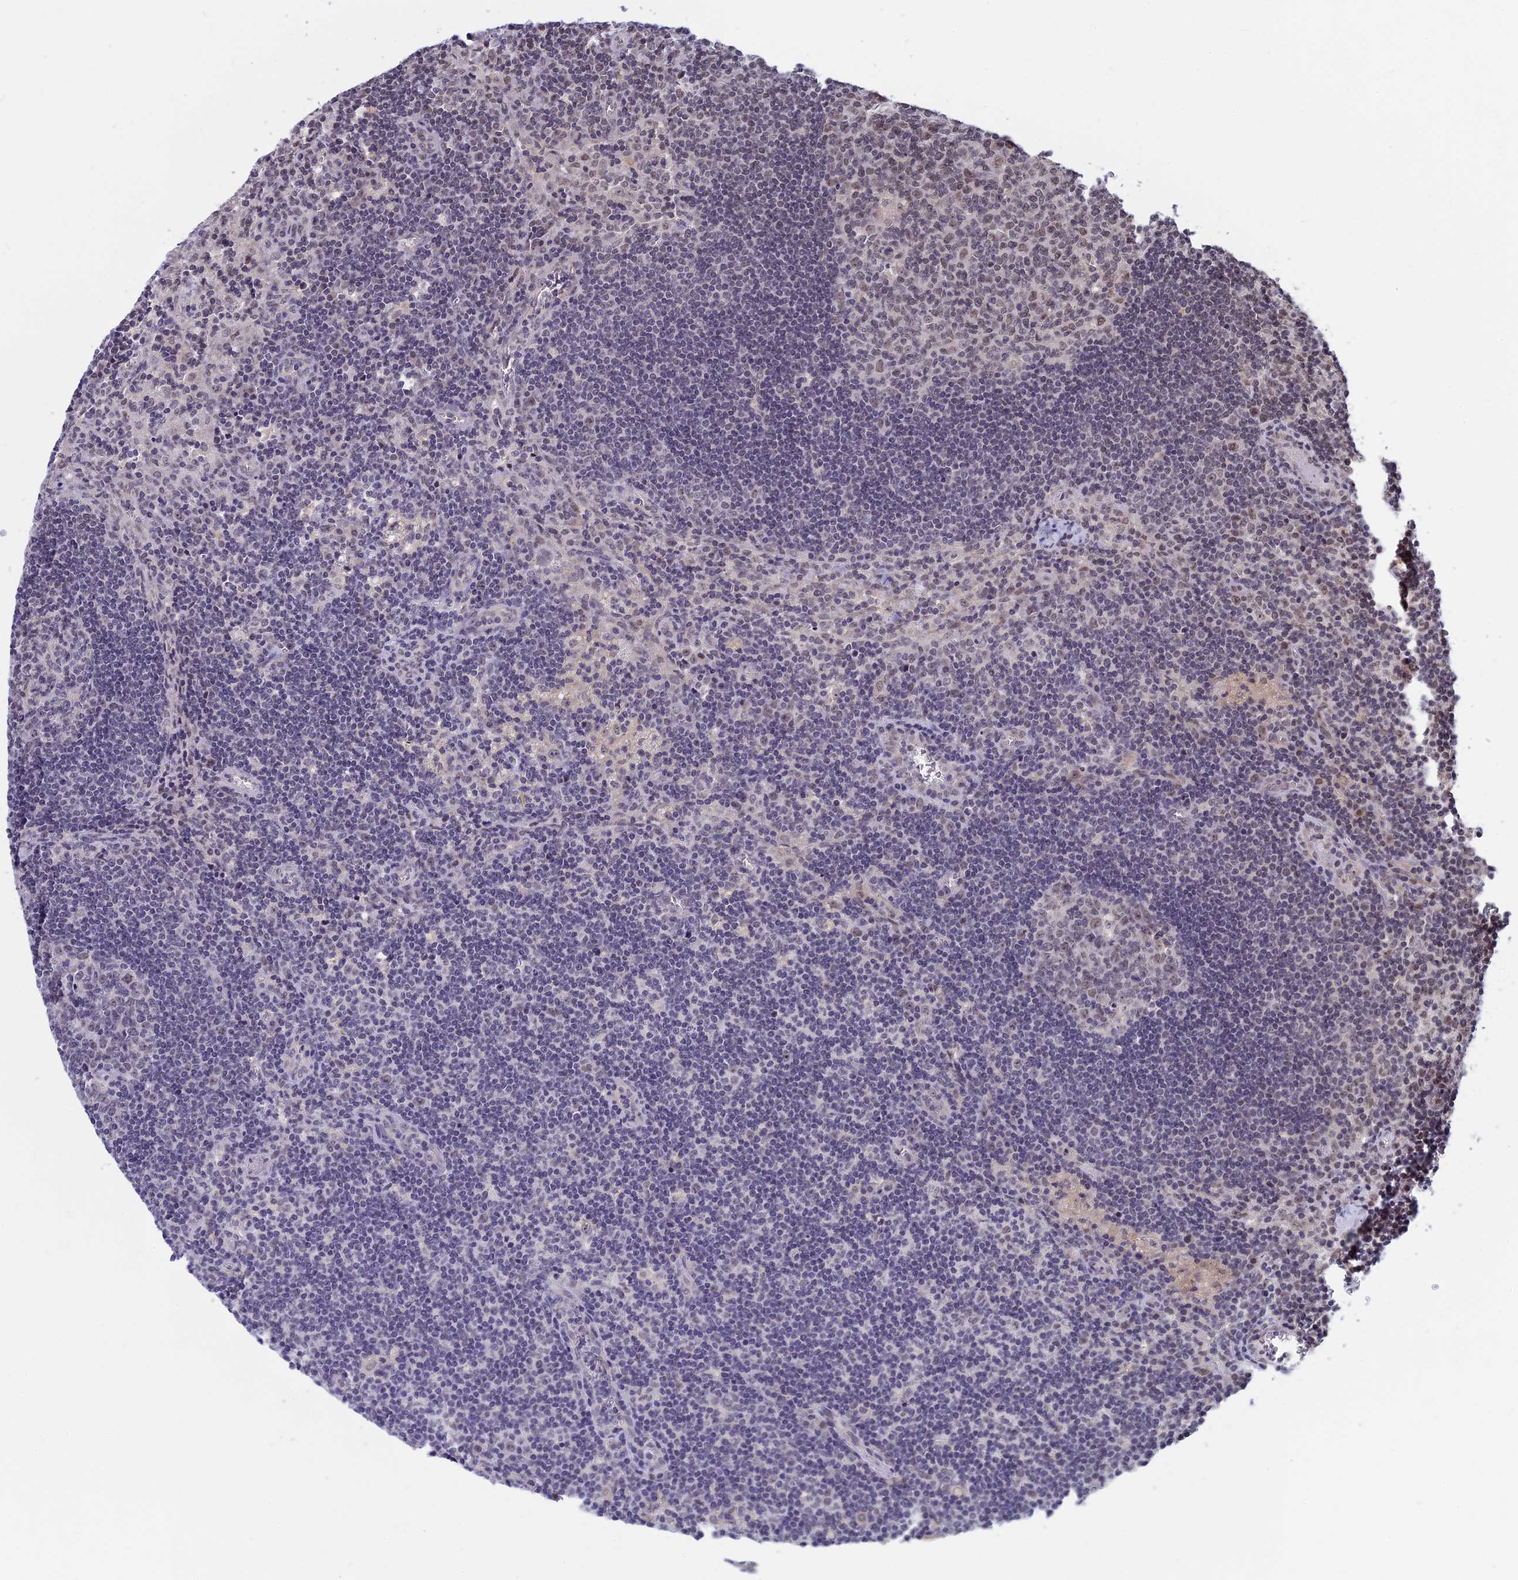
{"staining": {"intensity": "weak", "quantity": "25%-75%", "location": "nuclear"}, "tissue": "lymph node", "cell_type": "Germinal center cells", "image_type": "normal", "snomed": [{"axis": "morphology", "description": "Normal tissue, NOS"}, {"axis": "topography", "description": "Lymph node"}], "caption": "Protein staining of unremarkable lymph node displays weak nuclear staining in about 25%-75% of germinal center cells.", "gene": "SPIRE1", "patient": {"sex": "male", "age": 58}}